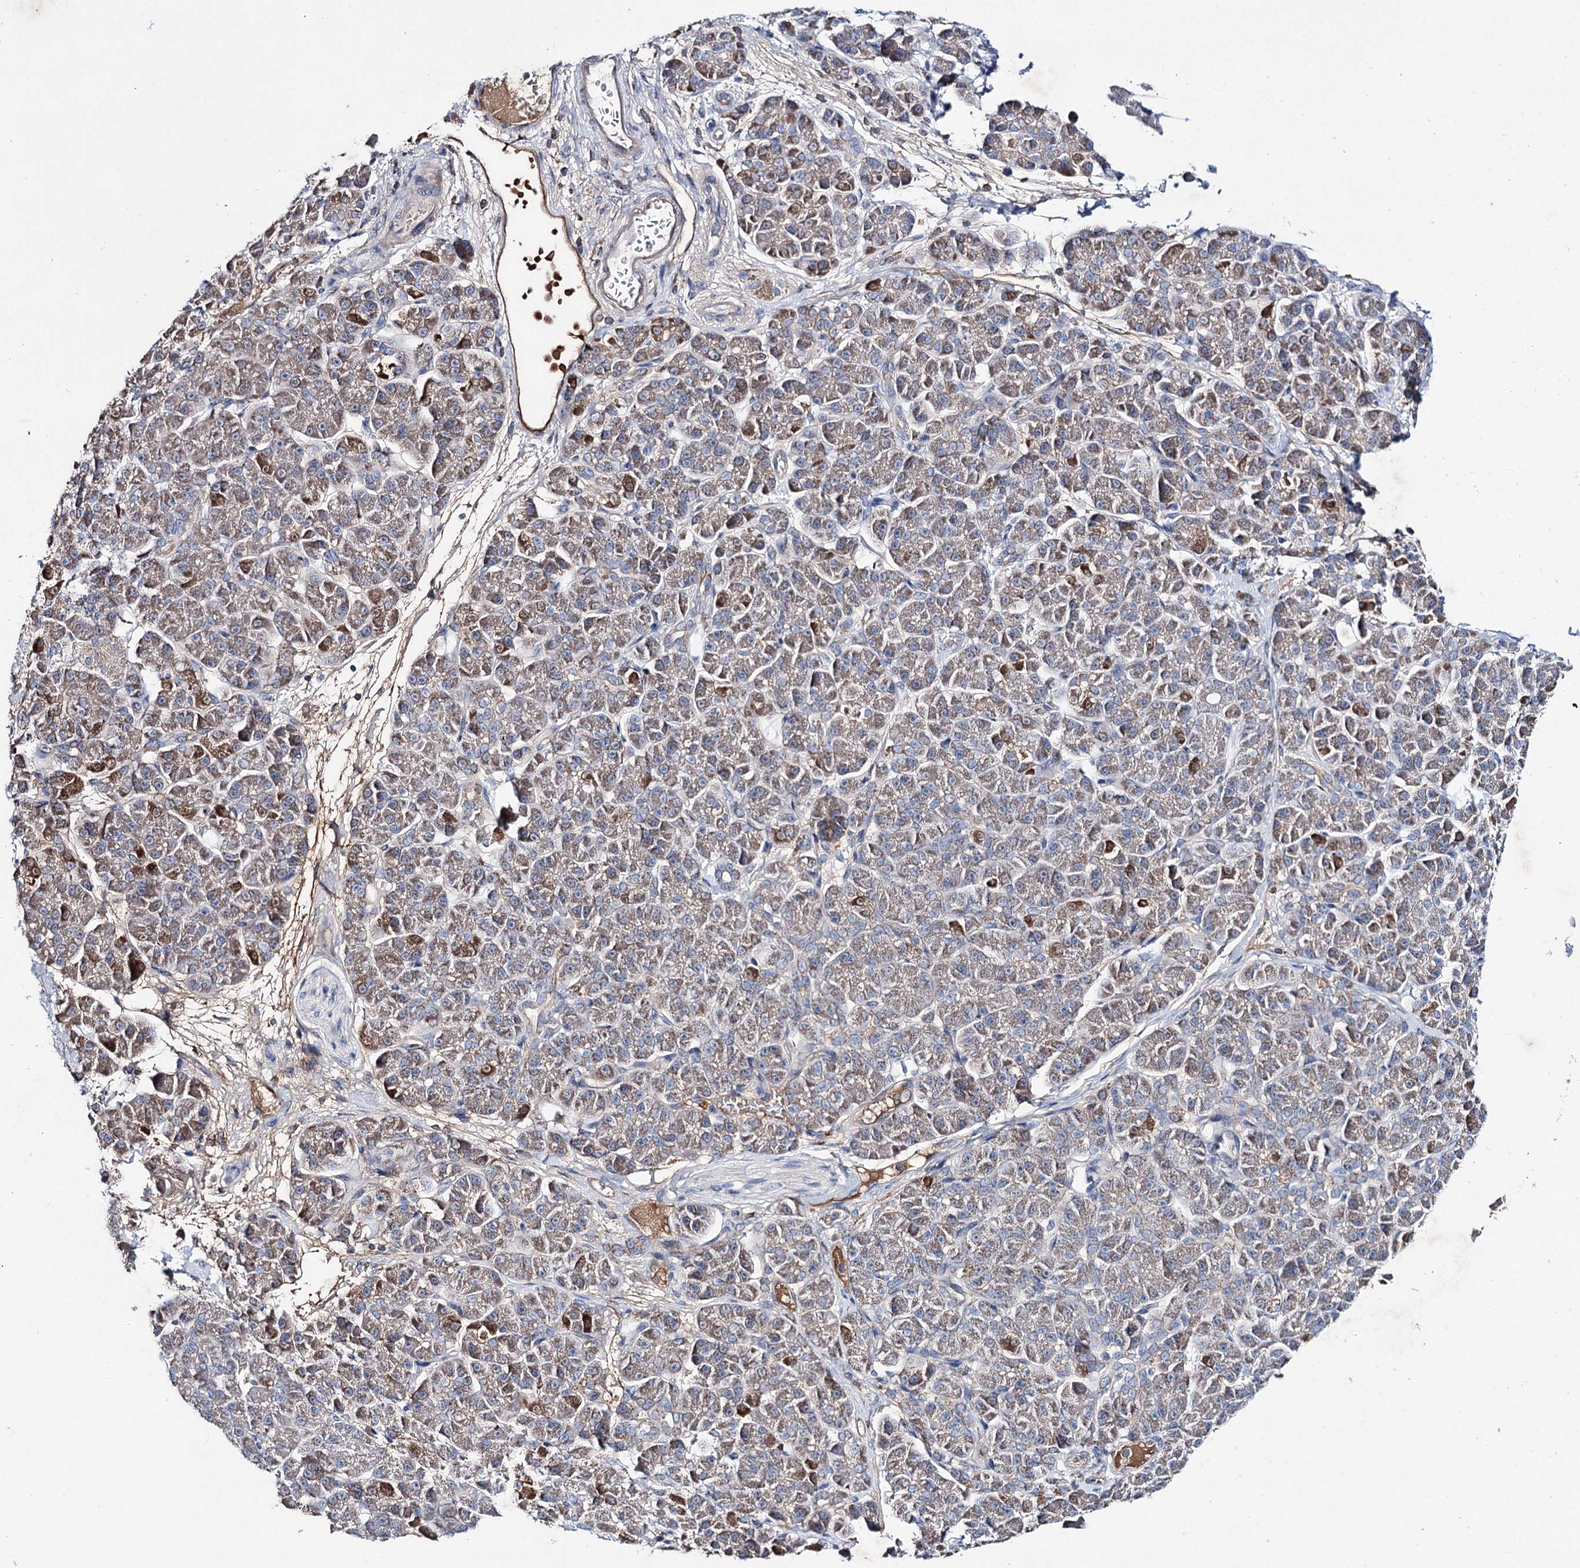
{"staining": {"intensity": "moderate", "quantity": "25%-75%", "location": "cytoplasmic/membranous"}, "tissue": "pancreatic cancer", "cell_type": "Tumor cells", "image_type": "cancer", "snomed": [{"axis": "morphology", "description": "Normal tissue, NOS"}, {"axis": "morphology", "description": "Adenocarcinoma, NOS"}, {"axis": "topography", "description": "Pancreas"}], "caption": "IHC of pancreatic cancer (adenocarcinoma) exhibits medium levels of moderate cytoplasmic/membranous expression in about 25%-75% of tumor cells.", "gene": "CLPB", "patient": {"sex": "female", "age": 64}}